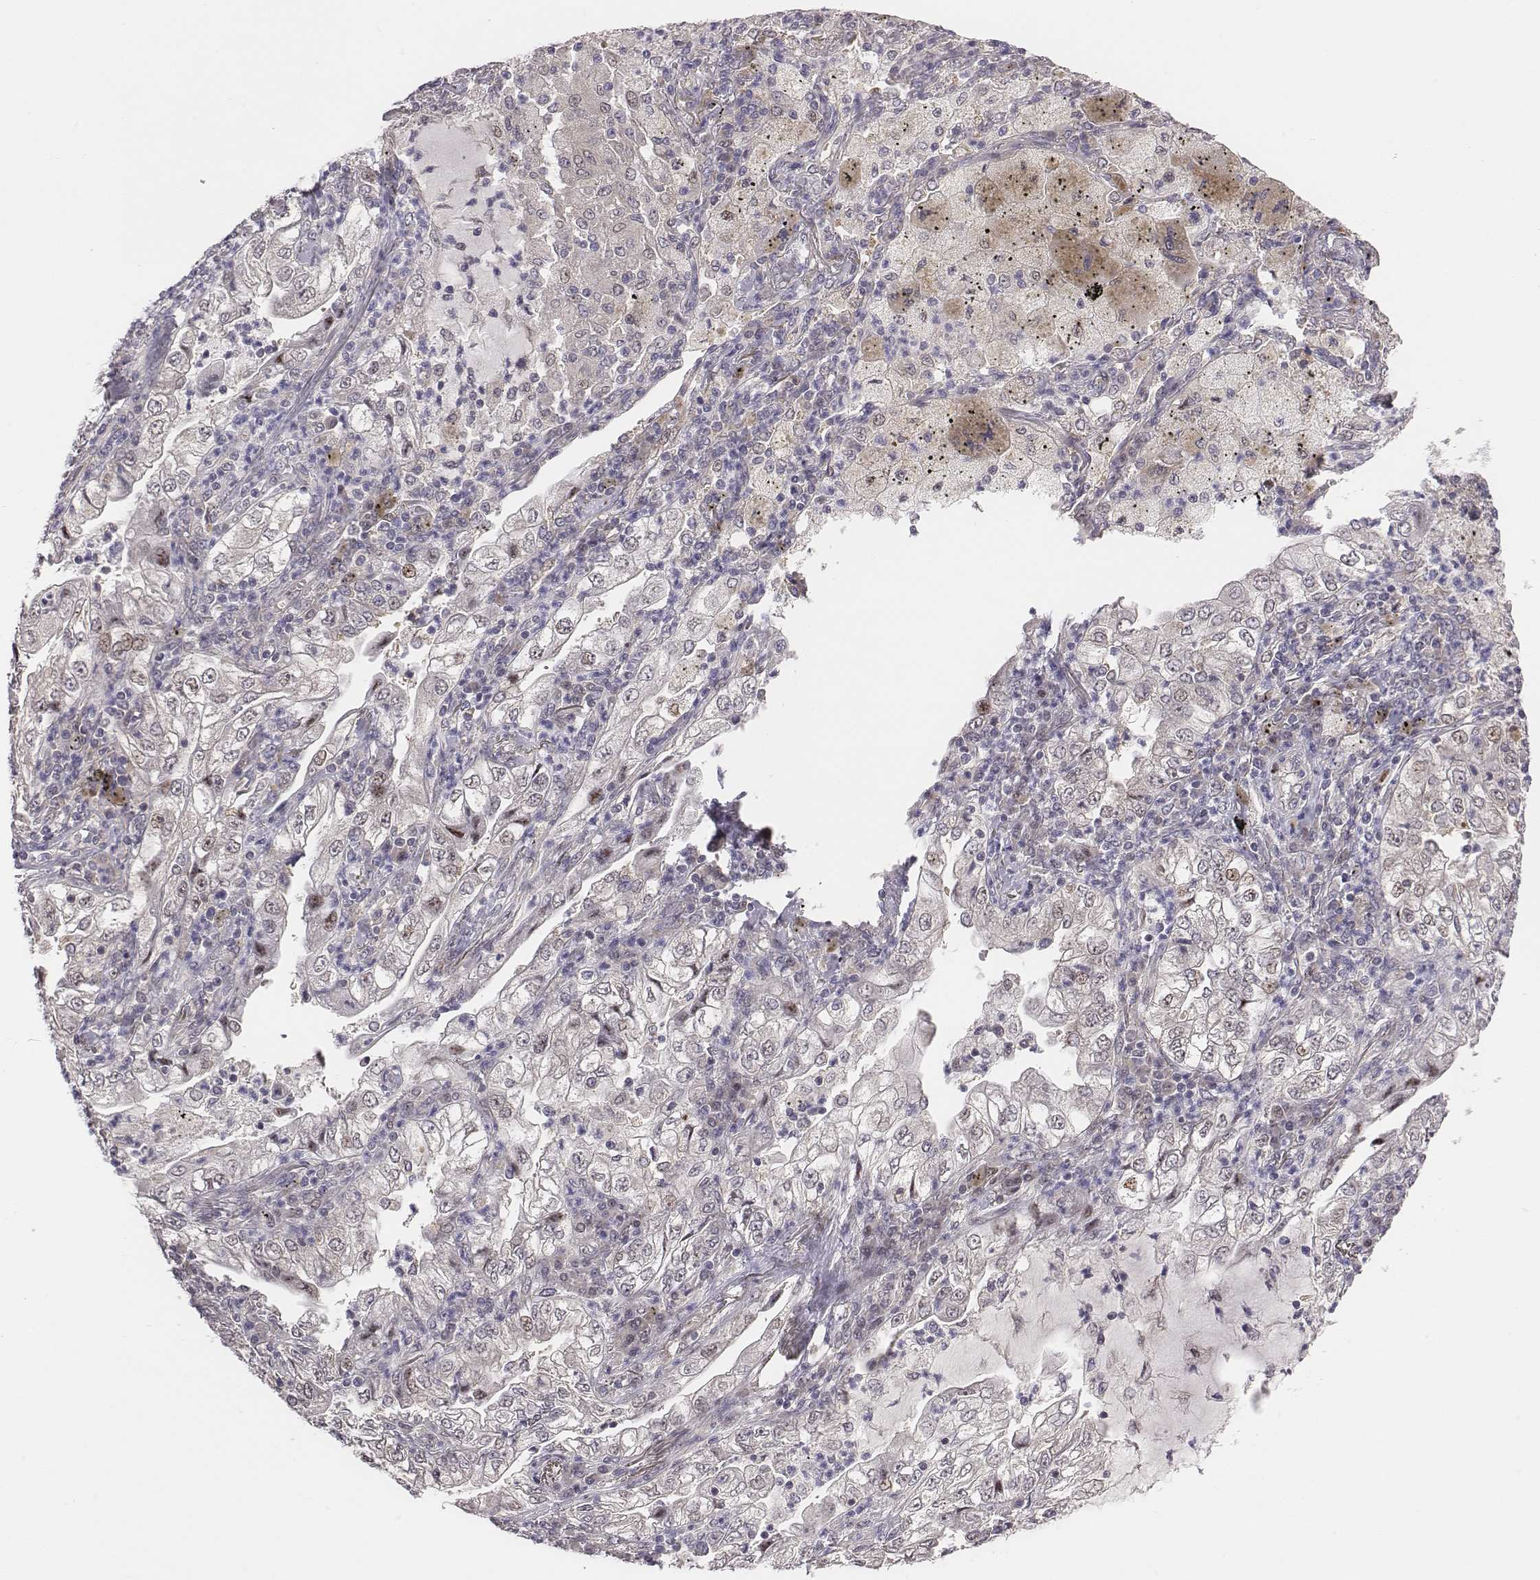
{"staining": {"intensity": "negative", "quantity": "none", "location": "none"}, "tissue": "lung cancer", "cell_type": "Tumor cells", "image_type": "cancer", "snomed": [{"axis": "morphology", "description": "Adenocarcinoma, NOS"}, {"axis": "topography", "description": "Lung"}], "caption": "High magnification brightfield microscopy of lung adenocarcinoma stained with DAB (3,3'-diaminobenzidine) (brown) and counterstained with hematoxylin (blue): tumor cells show no significant staining.", "gene": "SMURF2", "patient": {"sex": "female", "age": 73}}